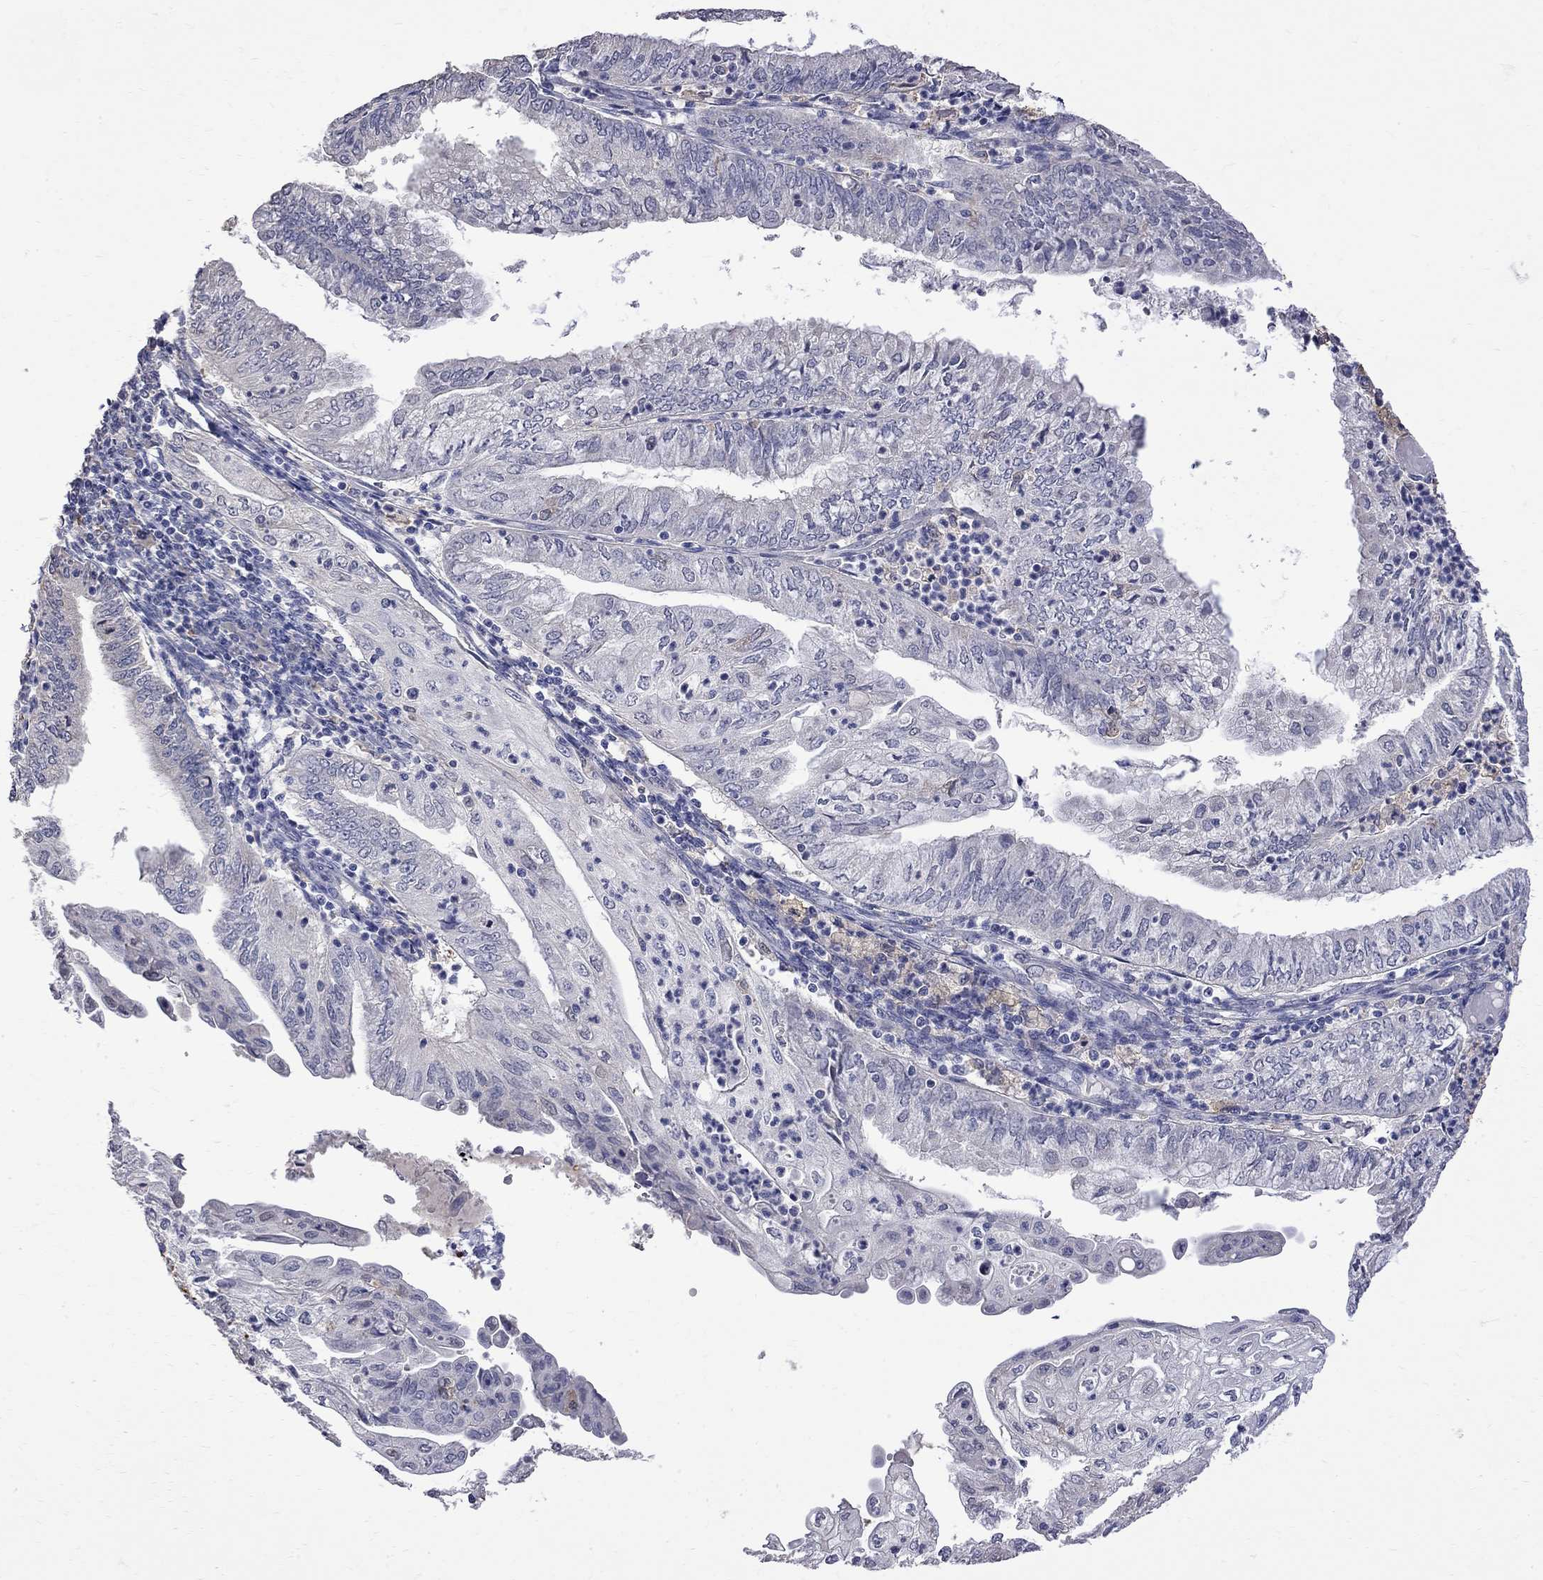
{"staining": {"intensity": "negative", "quantity": "none", "location": "none"}, "tissue": "endometrial cancer", "cell_type": "Tumor cells", "image_type": "cancer", "snomed": [{"axis": "morphology", "description": "Adenocarcinoma, NOS"}, {"axis": "topography", "description": "Endometrium"}], "caption": "This is an immunohistochemistry photomicrograph of endometrial cancer (adenocarcinoma). There is no positivity in tumor cells.", "gene": "CKAP2", "patient": {"sex": "female", "age": 55}}